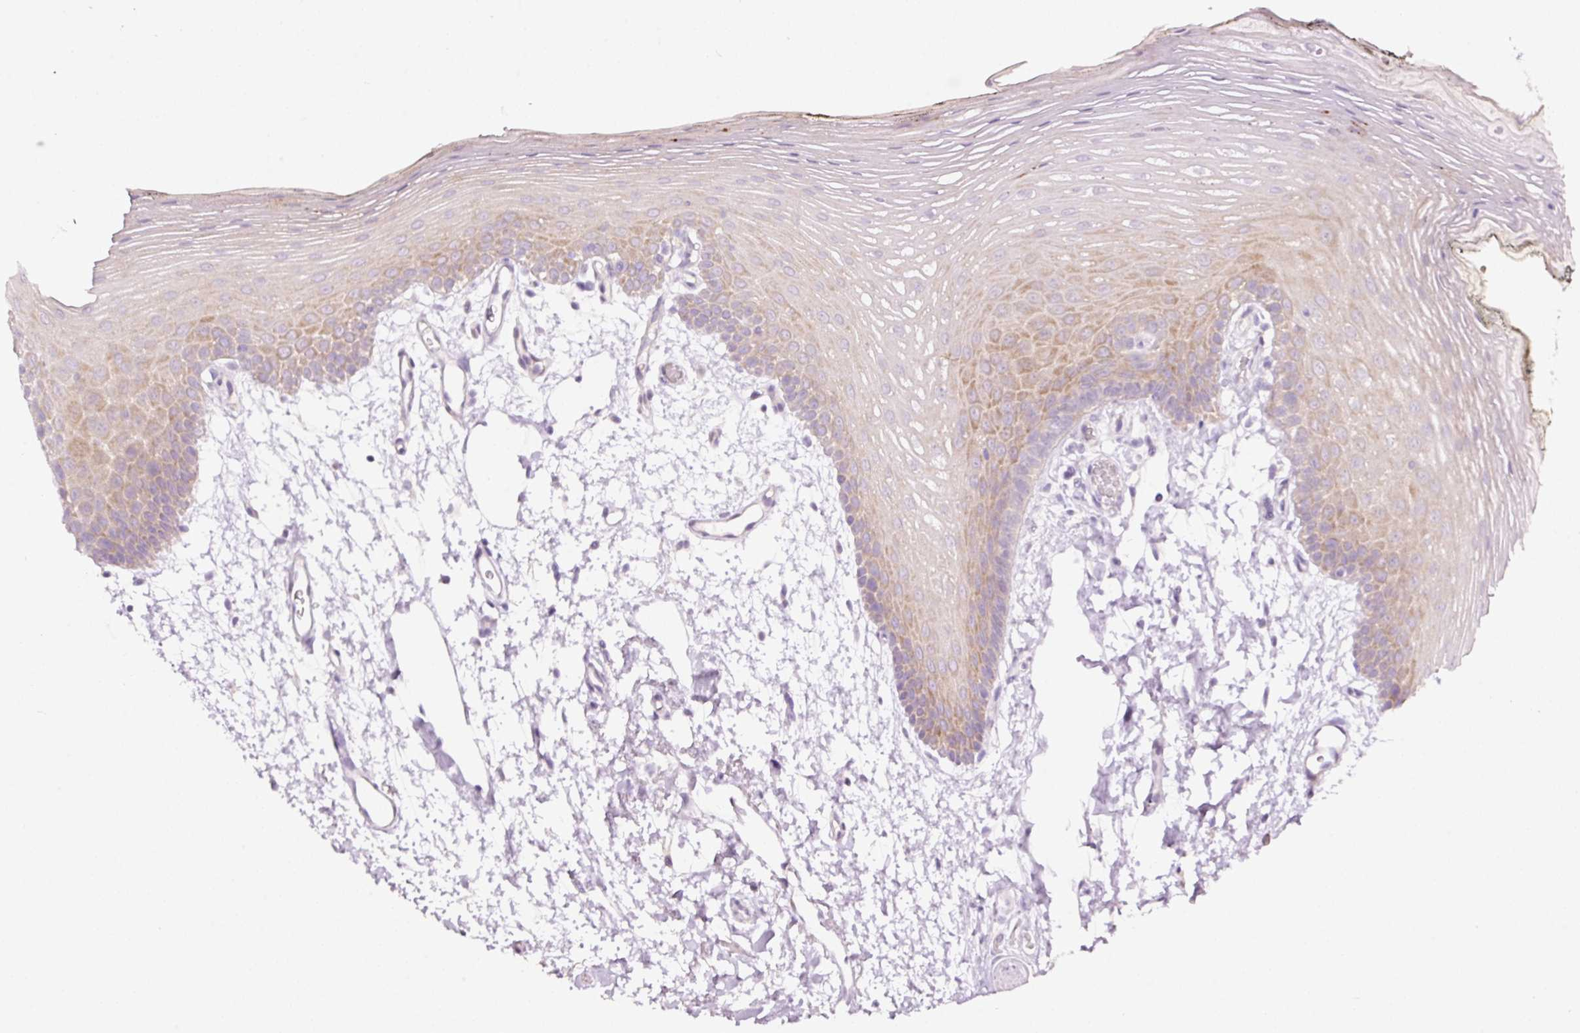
{"staining": {"intensity": "moderate", "quantity": "25%-75%", "location": "cytoplasmic/membranous"}, "tissue": "oral mucosa", "cell_type": "Squamous epithelial cells", "image_type": "normal", "snomed": [{"axis": "morphology", "description": "Normal tissue, NOS"}, {"axis": "morphology", "description": "Squamous cell carcinoma, NOS"}, {"axis": "topography", "description": "Oral tissue"}, {"axis": "topography", "description": "Head-Neck"}], "caption": "Immunohistochemistry (IHC) staining of unremarkable oral mucosa, which reveals medium levels of moderate cytoplasmic/membranous expression in approximately 25%-75% of squamous epithelial cells indicating moderate cytoplasmic/membranous protein expression. The staining was performed using DAB (3,3'-diaminobenzidine) (brown) for protein detection and nuclei were counterstained in hematoxylin (blue).", "gene": "RSPO2", "patient": {"sex": "female", "age": 81}}